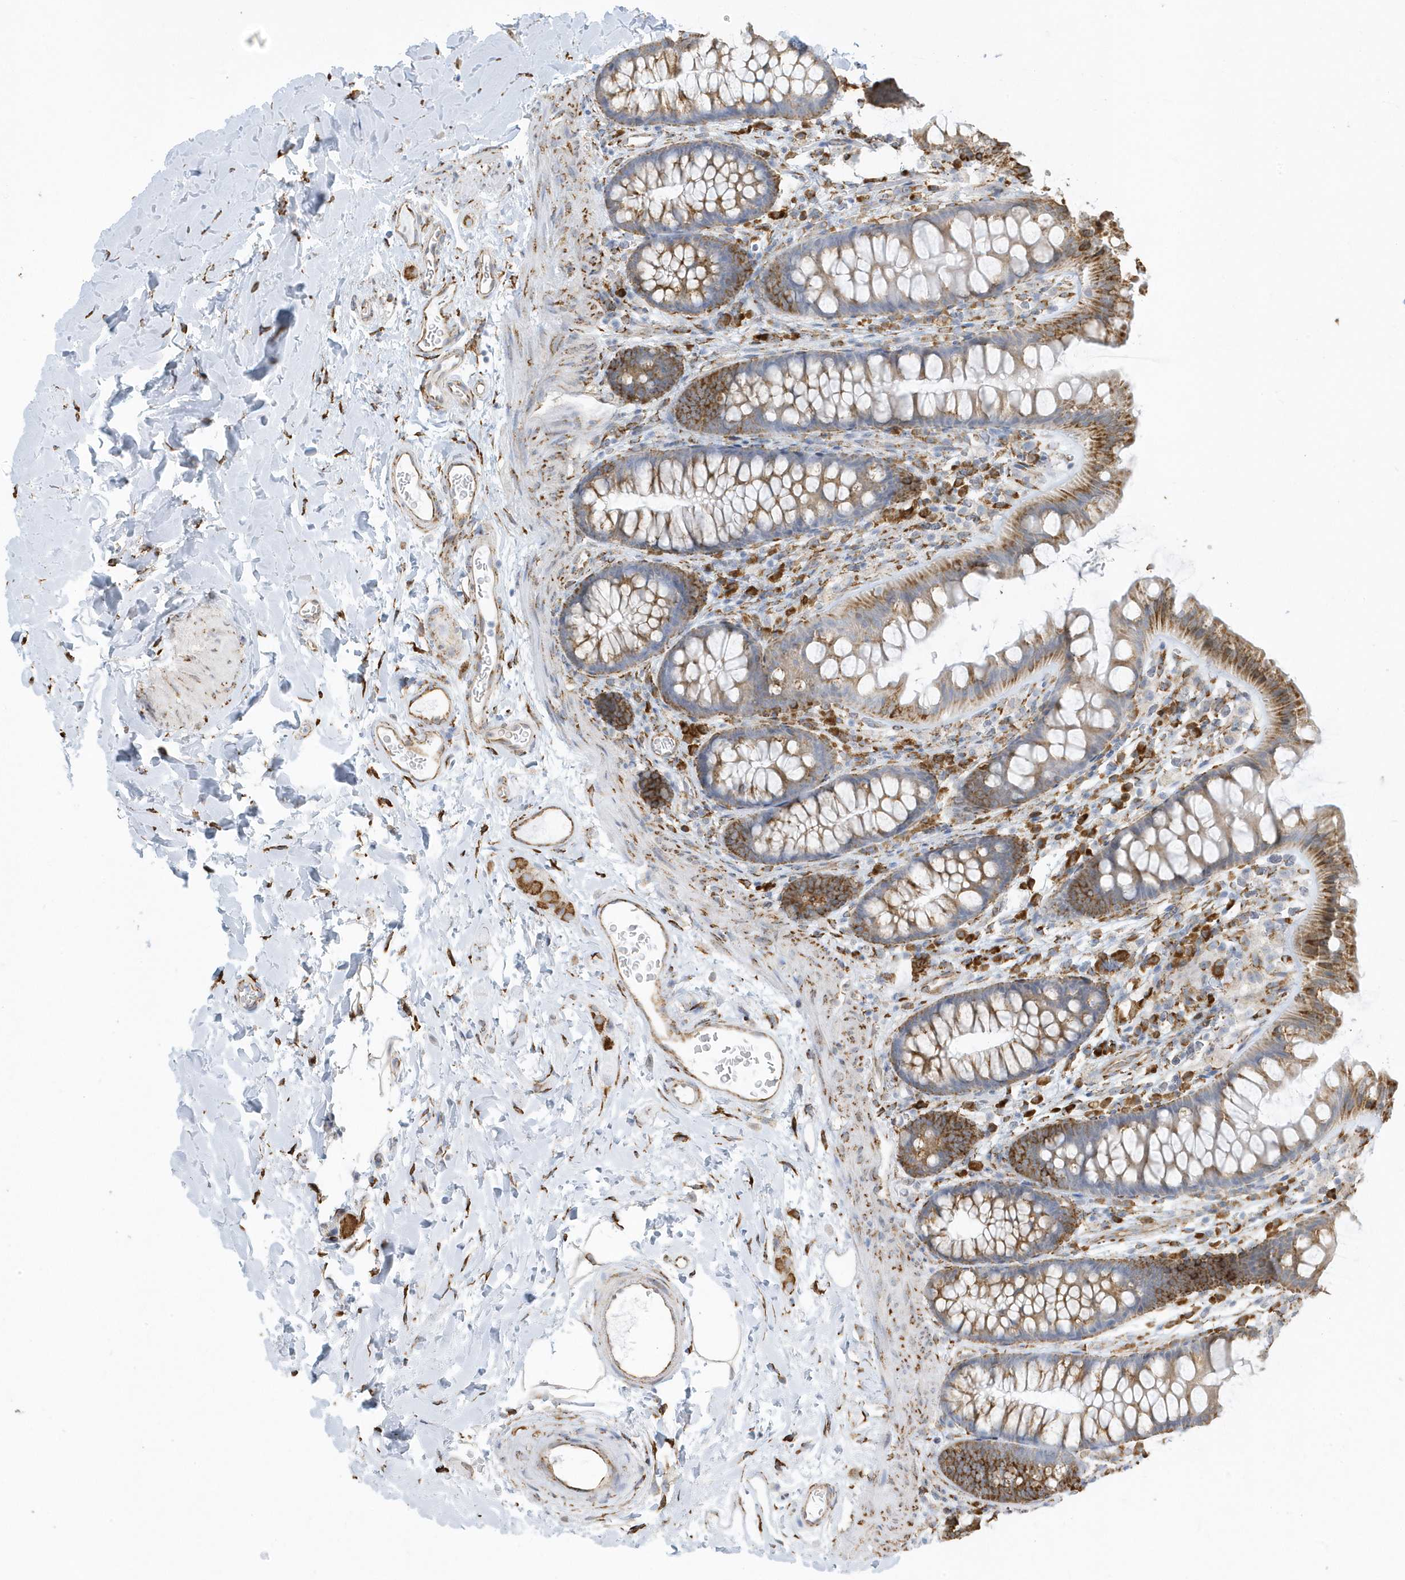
{"staining": {"intensity": "moderate", "quantity": ">75%", "location": "cytoplasmic/membranous"}, "tissue": "colon", "cell_type": "Endothelial cells", "image_type": "normal", "snomed": [{"axis": "morphology", "description": "Normal tissue, NOS"}, {"axis": "topography", "description": "Colon"}], "caption": "A brown stain highlights moderate cytoplasmic/membranous staining of a protein in endothelial cells of benign human colon. (brown staining indicates protein expression, while blue staining denotes nuclei).", "gene": "DCAF1", "patient": {"sex": "female", "age": 62}}